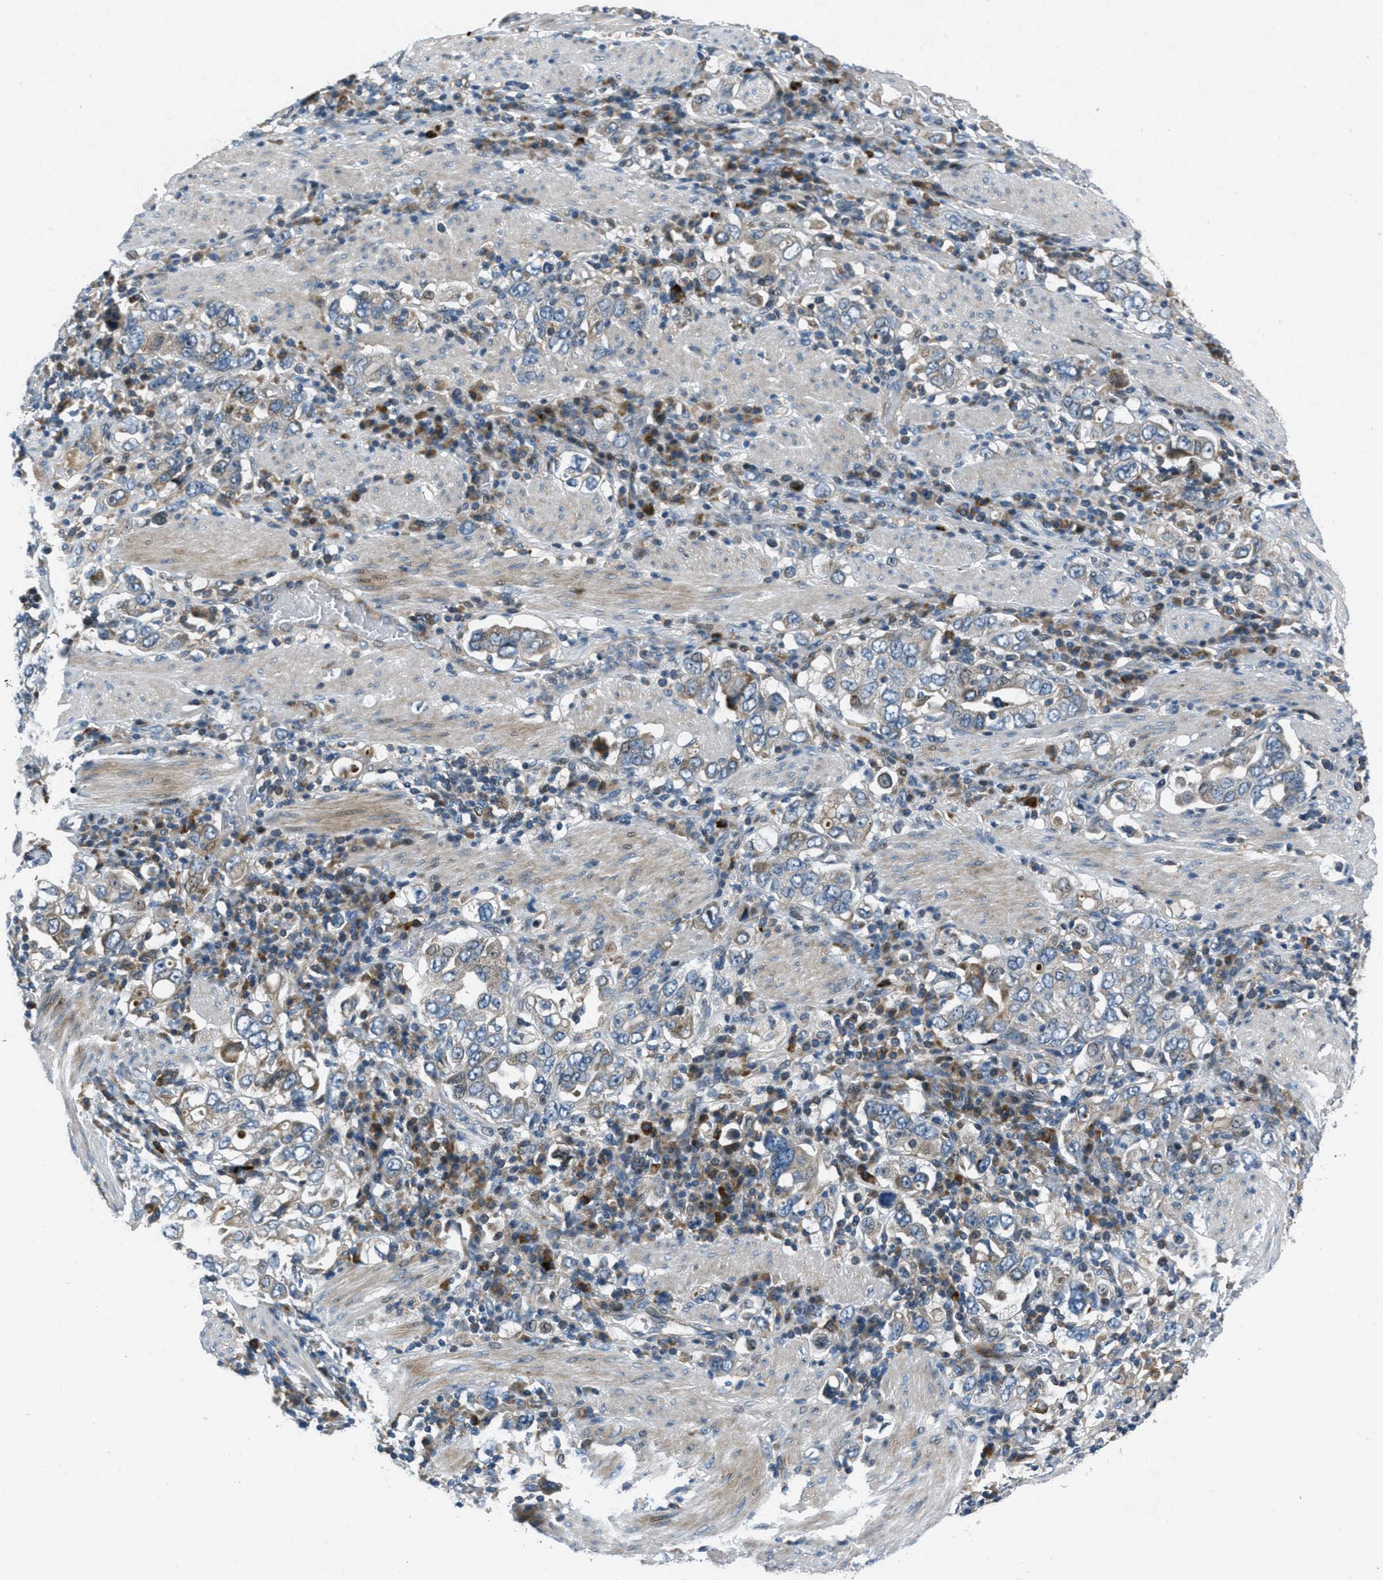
{"staining": {"intensity": "weak", "quantity": "<25%", "location": "cytoplasmic/membranous"}, "tissue": "stomach cancer", "cell_type": "Tumor cells", "image_type": "cancer", "snomed": [{"axis": "morphology", "description": "Adenocarcinoma, NOS"}, {"axis": "topography", "description": "Stomach, upper"}], "caption": "A high-resolution histopathology image shows immunohistochemistry (IHC) staining of stomach adenocarcinoma, which exhibits no significant expression in tumor cells.", "gene": "CLEC2D", "patient": {"sex": "male", "age": 62}}